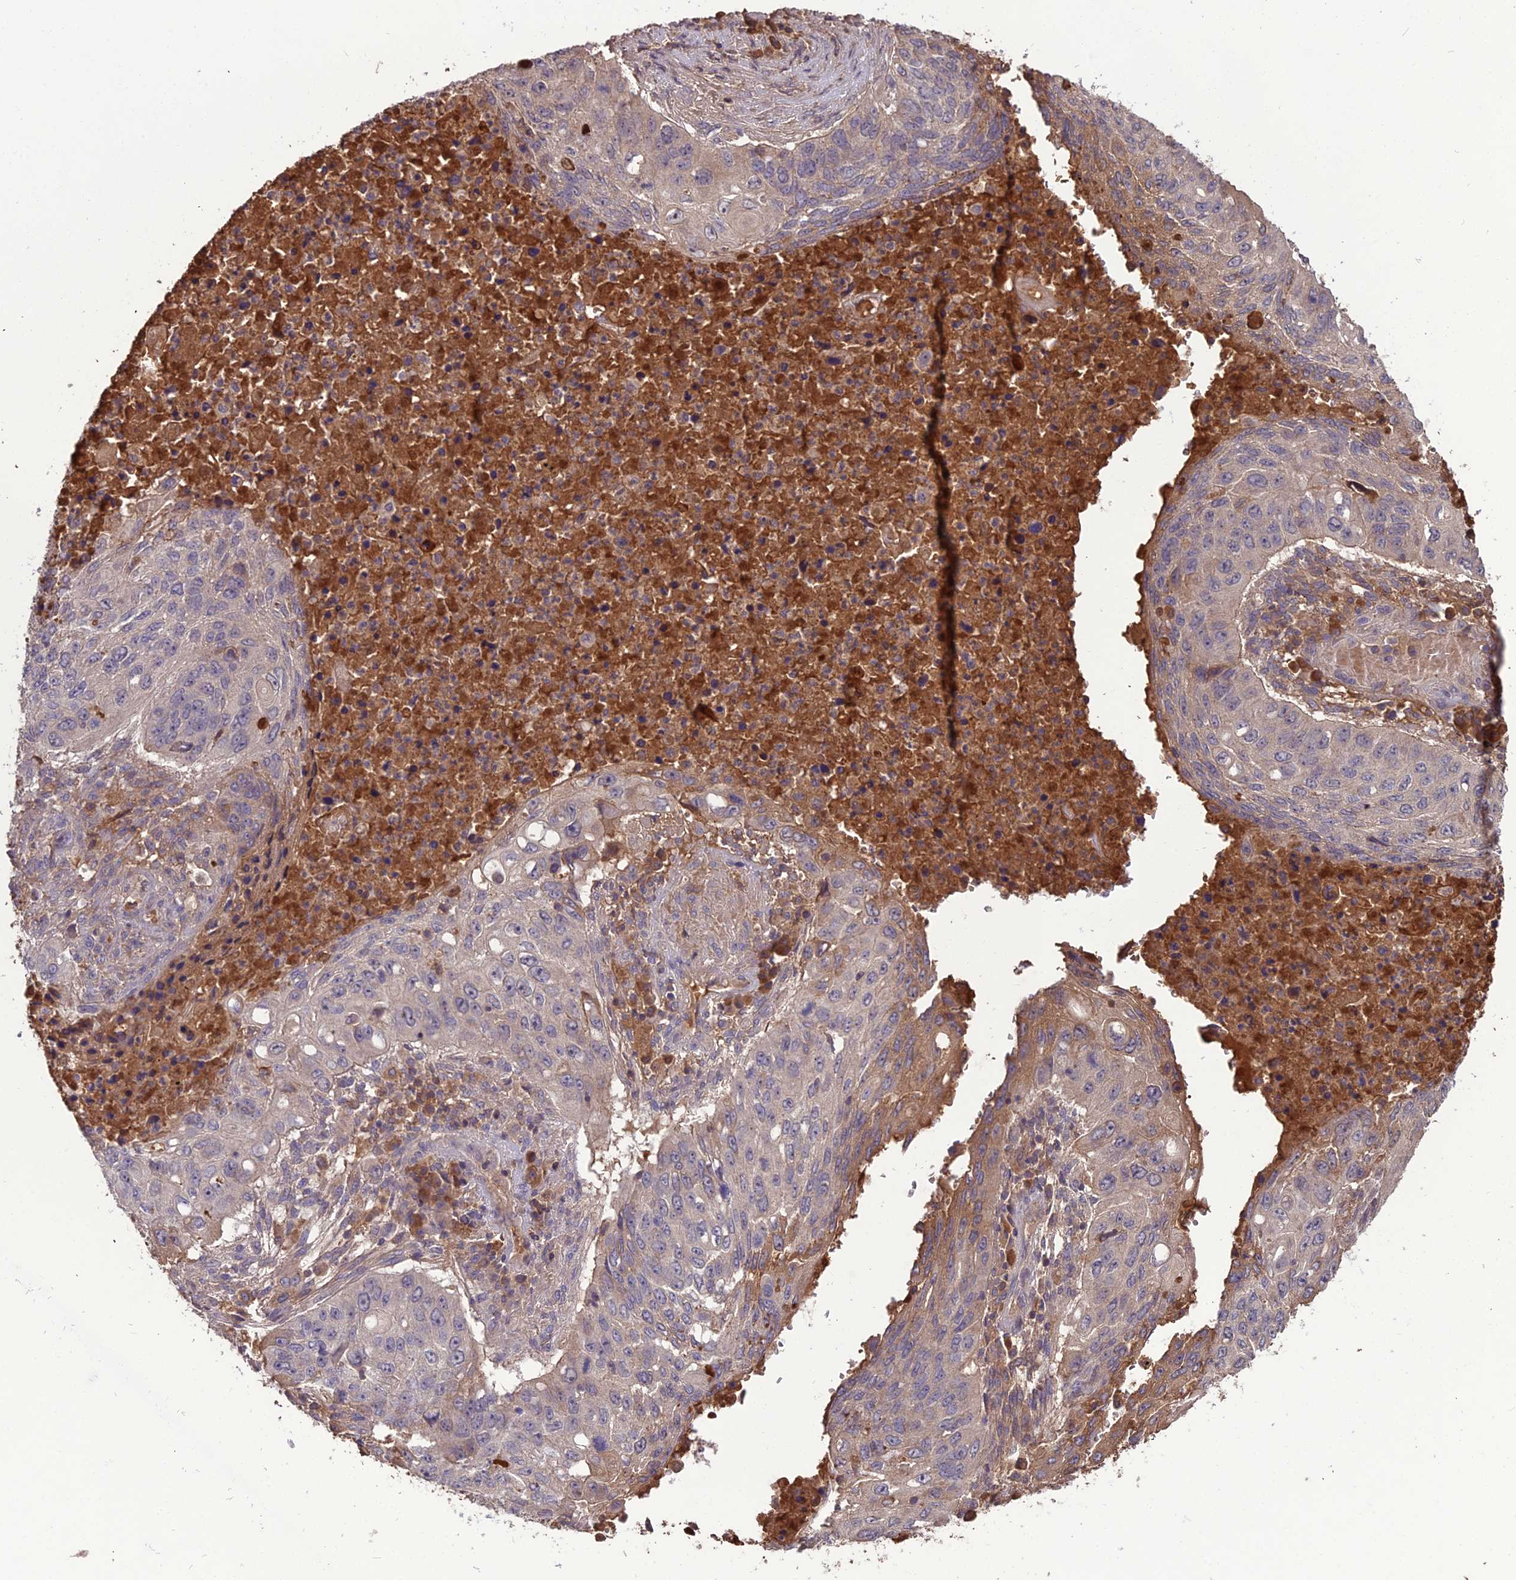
{"staining": {"intensity": "negative", "quantity": "none", "location": "none"}, "tissue": "lung cancer", "cell_type": "Tumor cells", "image_type": "cancer", "snomed": [{"axis": "morphology", "description": "Squamous cell carcinoma, NOS"}, {"axis": "topography", "description": "Lung"}], "caption": "This is a photomicrograph of immunohistochemistry staining of lung cancer, which shows no staining in tumor cells.", "gene": "KCTD16", "patient": {"sex": "female", "age": 63}}